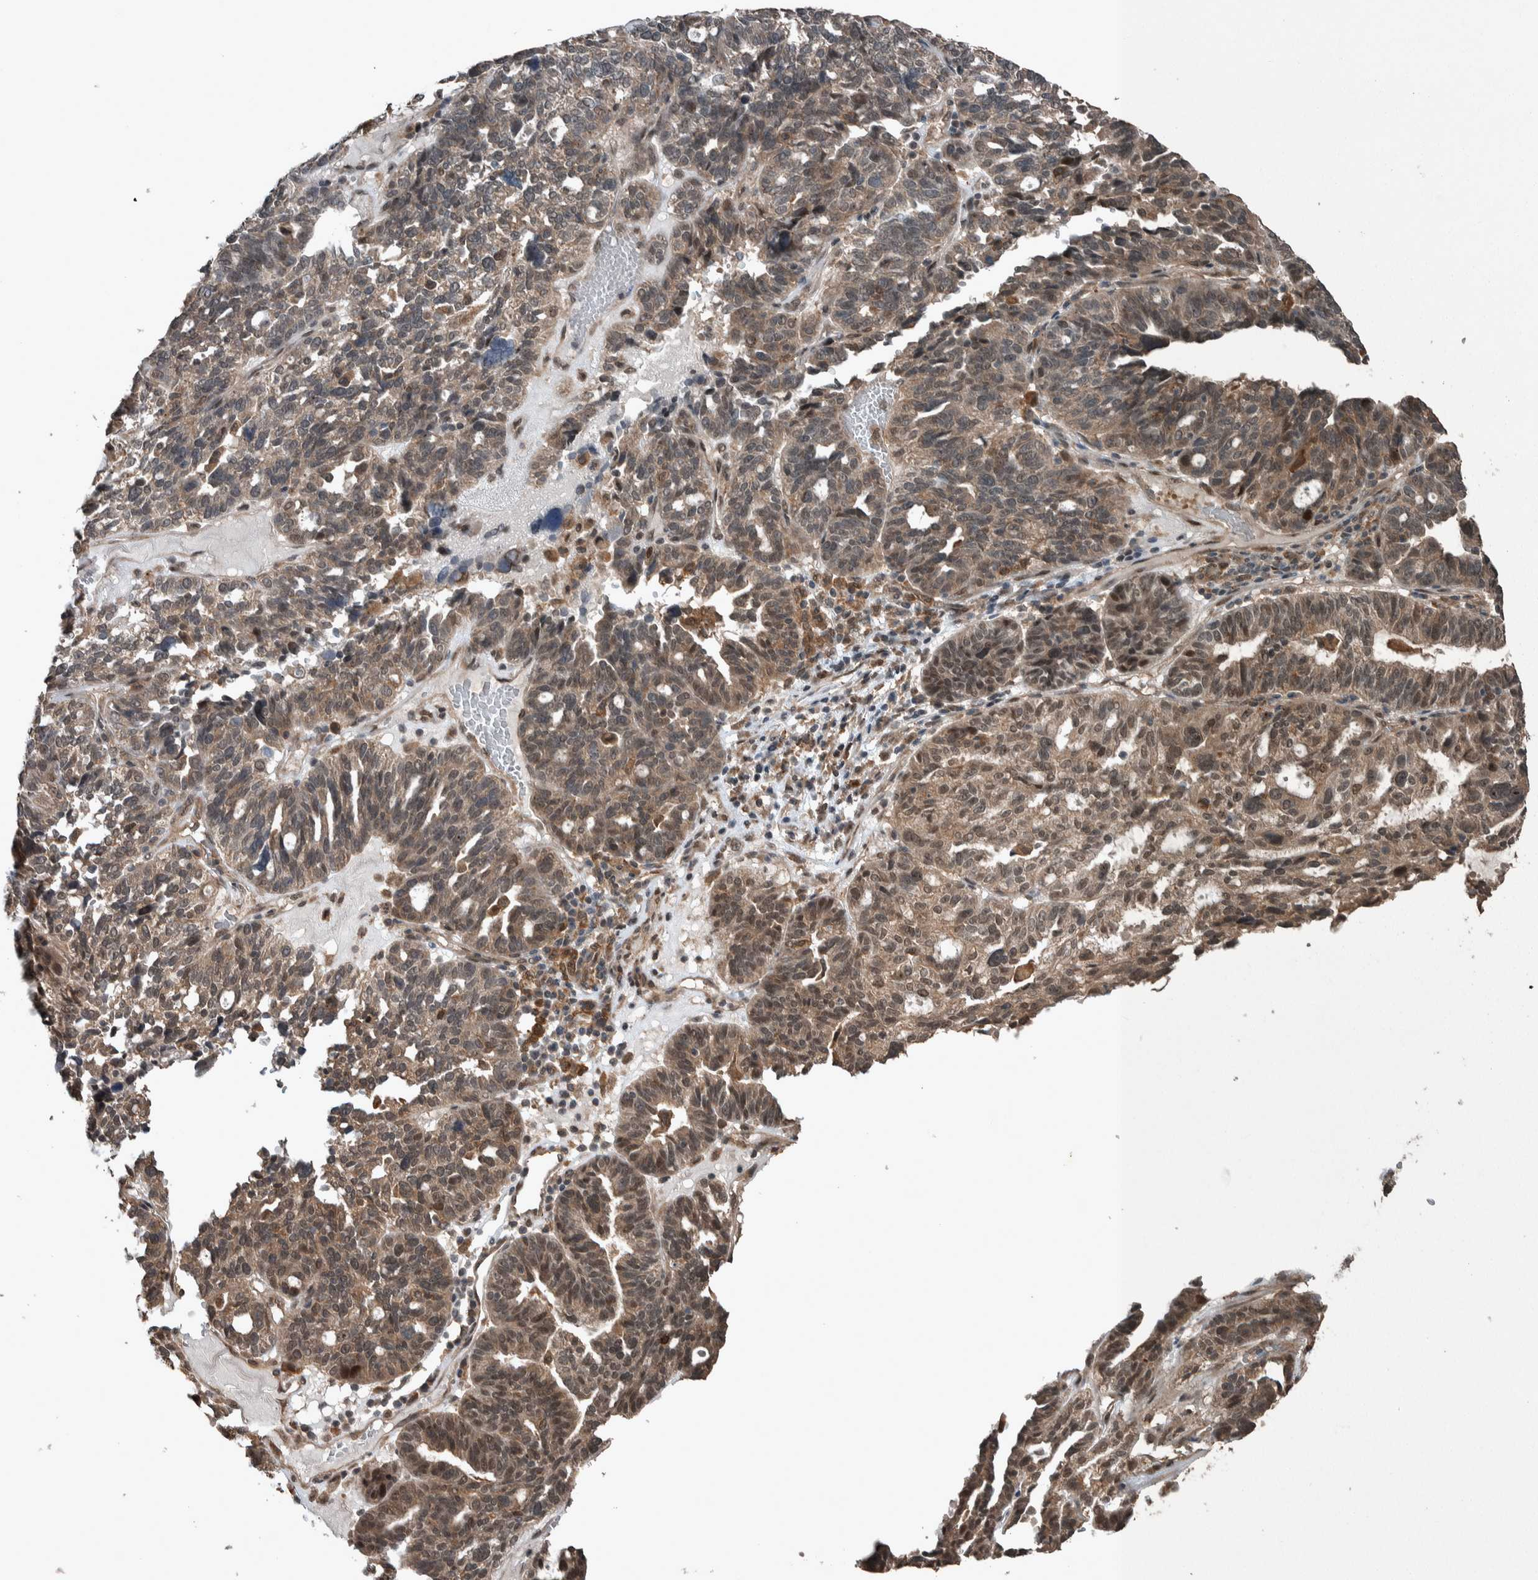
{"staining": {"intensity": "weak", "quantity": ">75%", "location": "cytoplasmic/membranous,nuclear"}, "tissue": "ovarian cancer", "cell_type": "Tumor cells", "image_type": "cancer", "snomed": [{"axis": "morphology", "description": "Cystadenocarcinoma, serous, NOS"}, {"axis": "topography", "description": "Ovary"}], "caption": "Immunohistochemical staining of human ovarian serous cystadenocarcinoma shows low levels of weak cytoplasmic/membranous and nuclear staining in approximately >75% of tumor cells.", "gene": "MYO1E", "patient": {"sex": "female", "age": 59}}